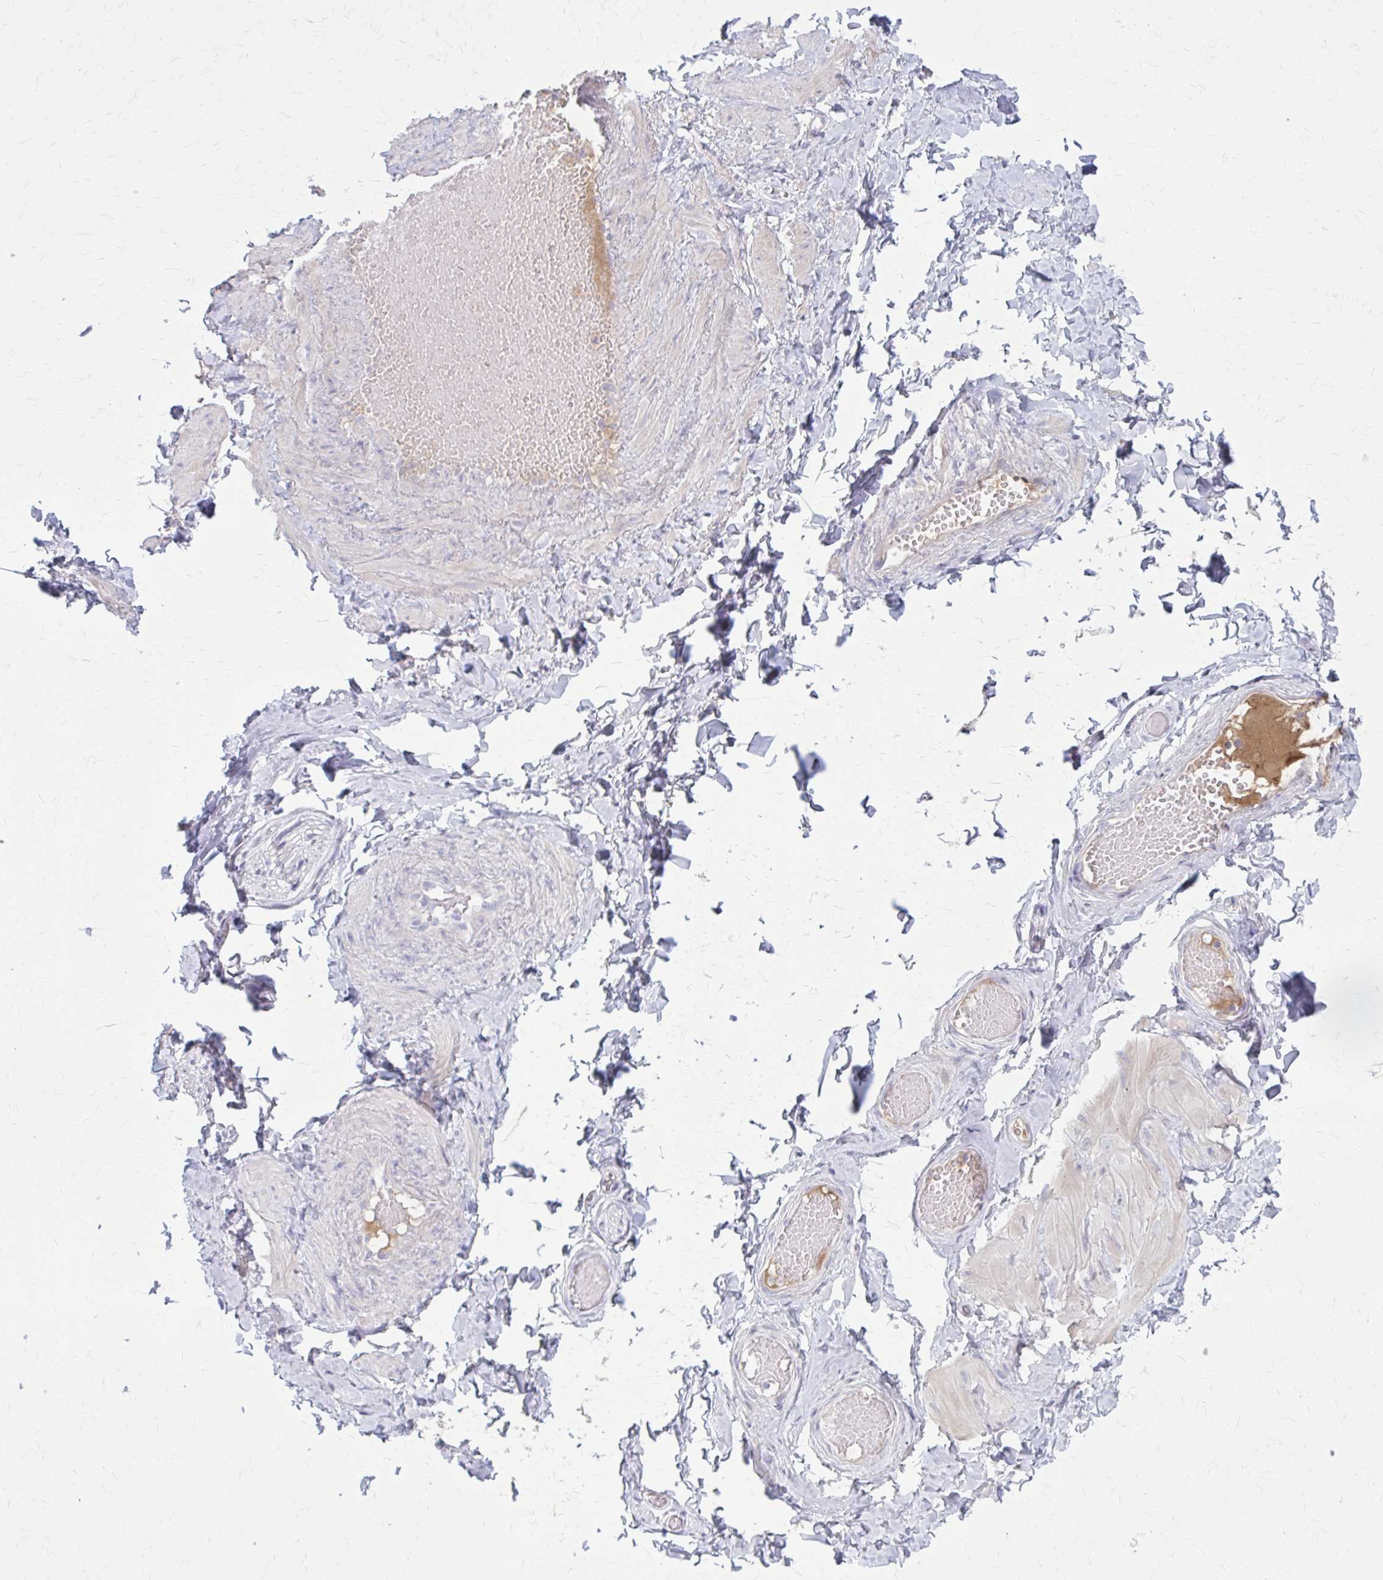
{"staining": {"intensity": "negative", "quantity": "none", "location": "none"}, "tissue": "soft tissue", "cell_type": "Fibroblasts", "image_type": "normal", "snomed": [{"axis": "morphology", "description": "Normal tissue, NOS"}, {"axis": "topography", "description": "Soft tissue"}, {"axis": "topography", "description": "Adipose tissue"}, {"axis": "topography", "description": "Vascular tissue"}, {"axis": "topography", "description": "Peripheral nerve tissue"}], "caption": "Micrograph shows no significant protein staining in fibroblasts of benign soft tissue. The staining was performed using DAB (3,3'-diaminobenzidine) to visualize the protein expression in brown, while the nuclei were stained in blue with hematoxylin (Magnification: 20x).", "gene": "SERPIND1", "patient": {"sex": "male", "age": 29}}